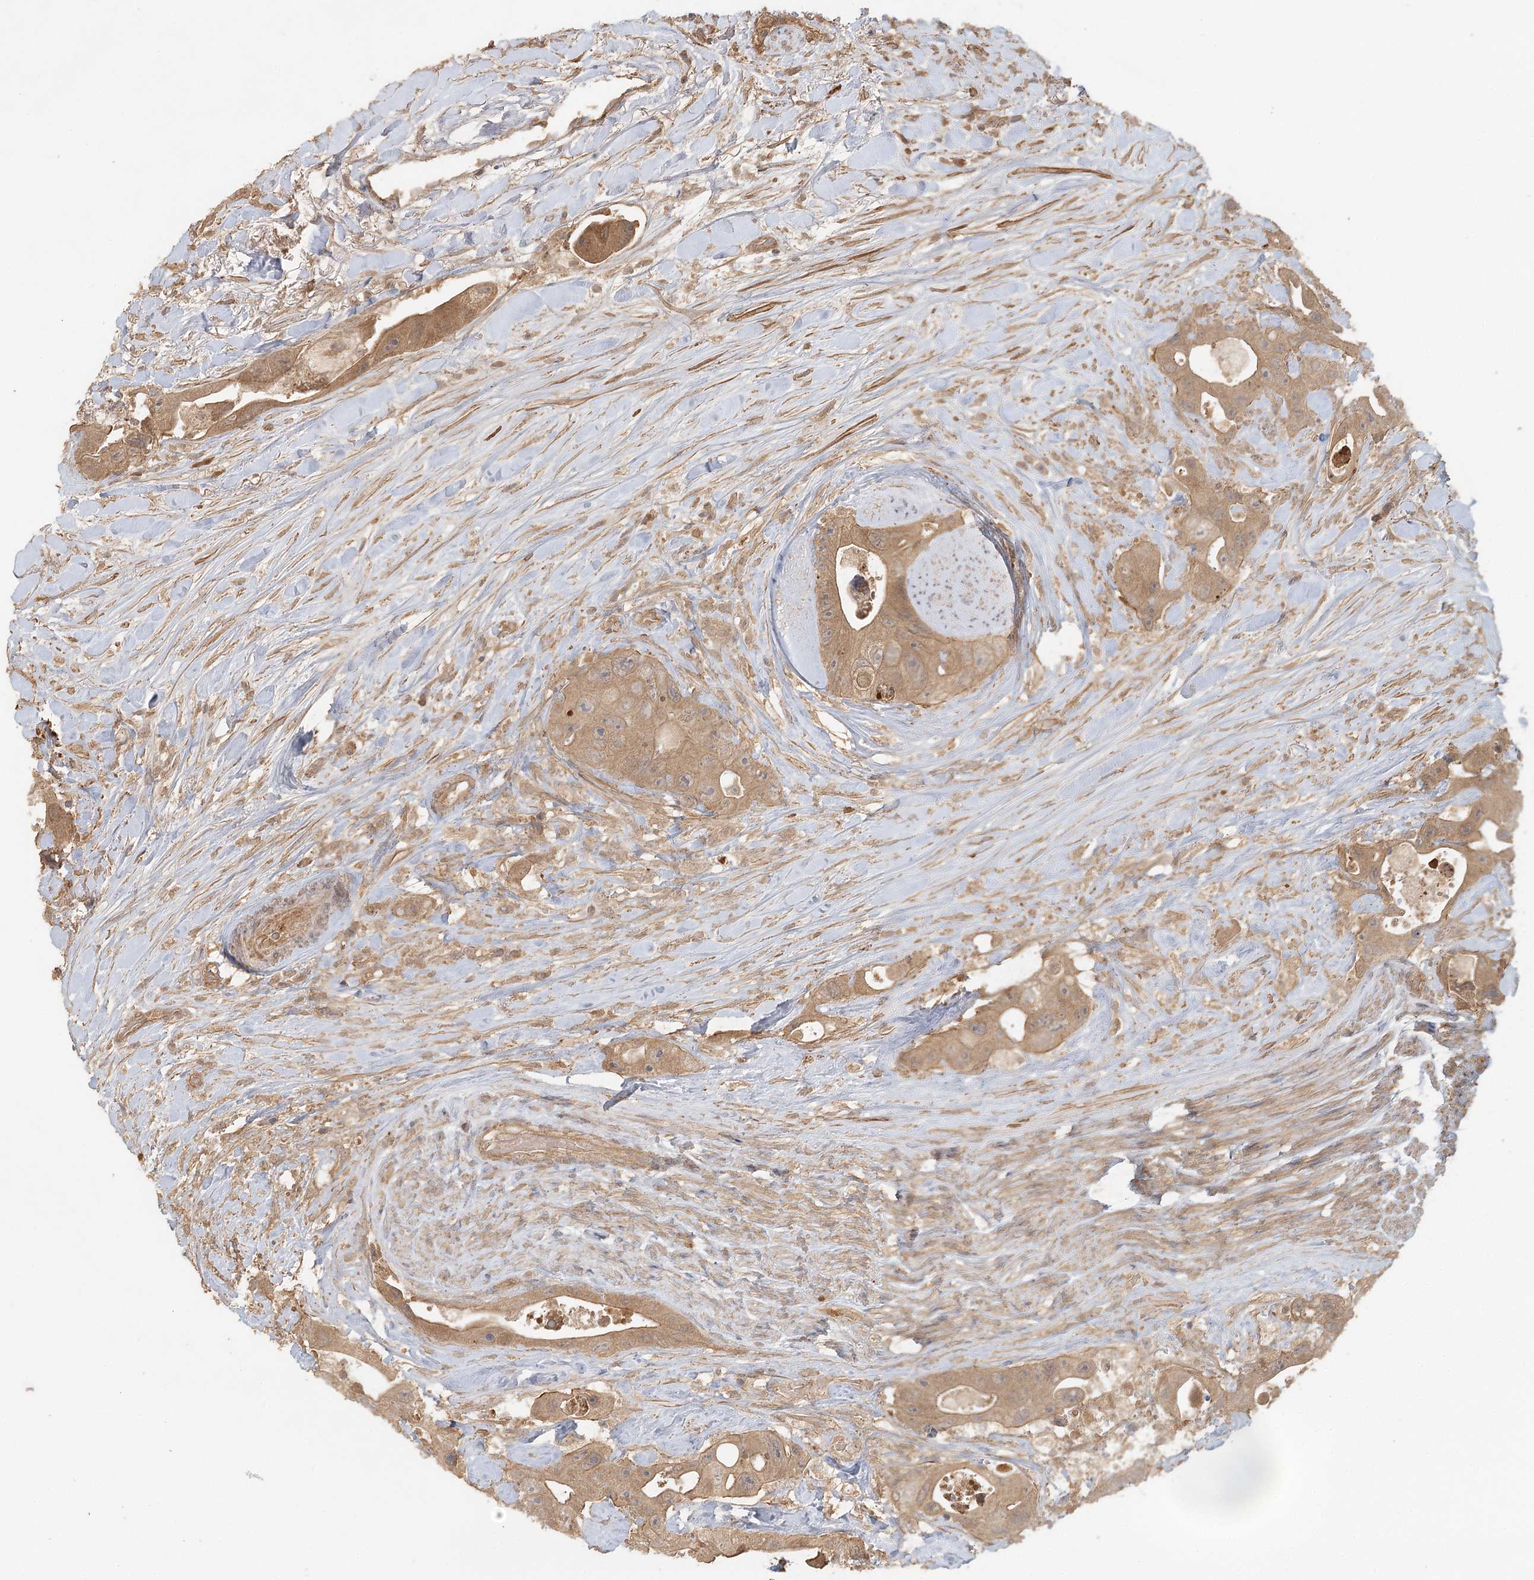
{"staining": {"intensity": "moderate", "quantity": ">75%", "location": "cytoplasmic/membranous"}, "tissue": "colorectal cancer", "cell_type": "Tumor cells", "image_type": "cancer", "snomed": [{"axis": "morphology", "description": "Adenocarcinoma, NOS"}, {"axis": "topography", "description": "Colon"}], "caption": "High-magnification brightfield microscopy of colorectal cancer stained with DAB (3,3'-diaminobenzidine) (brown) and counterstained with hematoxylin (blue). tumor cells exhibit moderate cytoplasmic/membranous positivity is identified in approximately>75% of cells.", "gene": "ARL13A", "patient": {"sex": "female", "age": 46}}